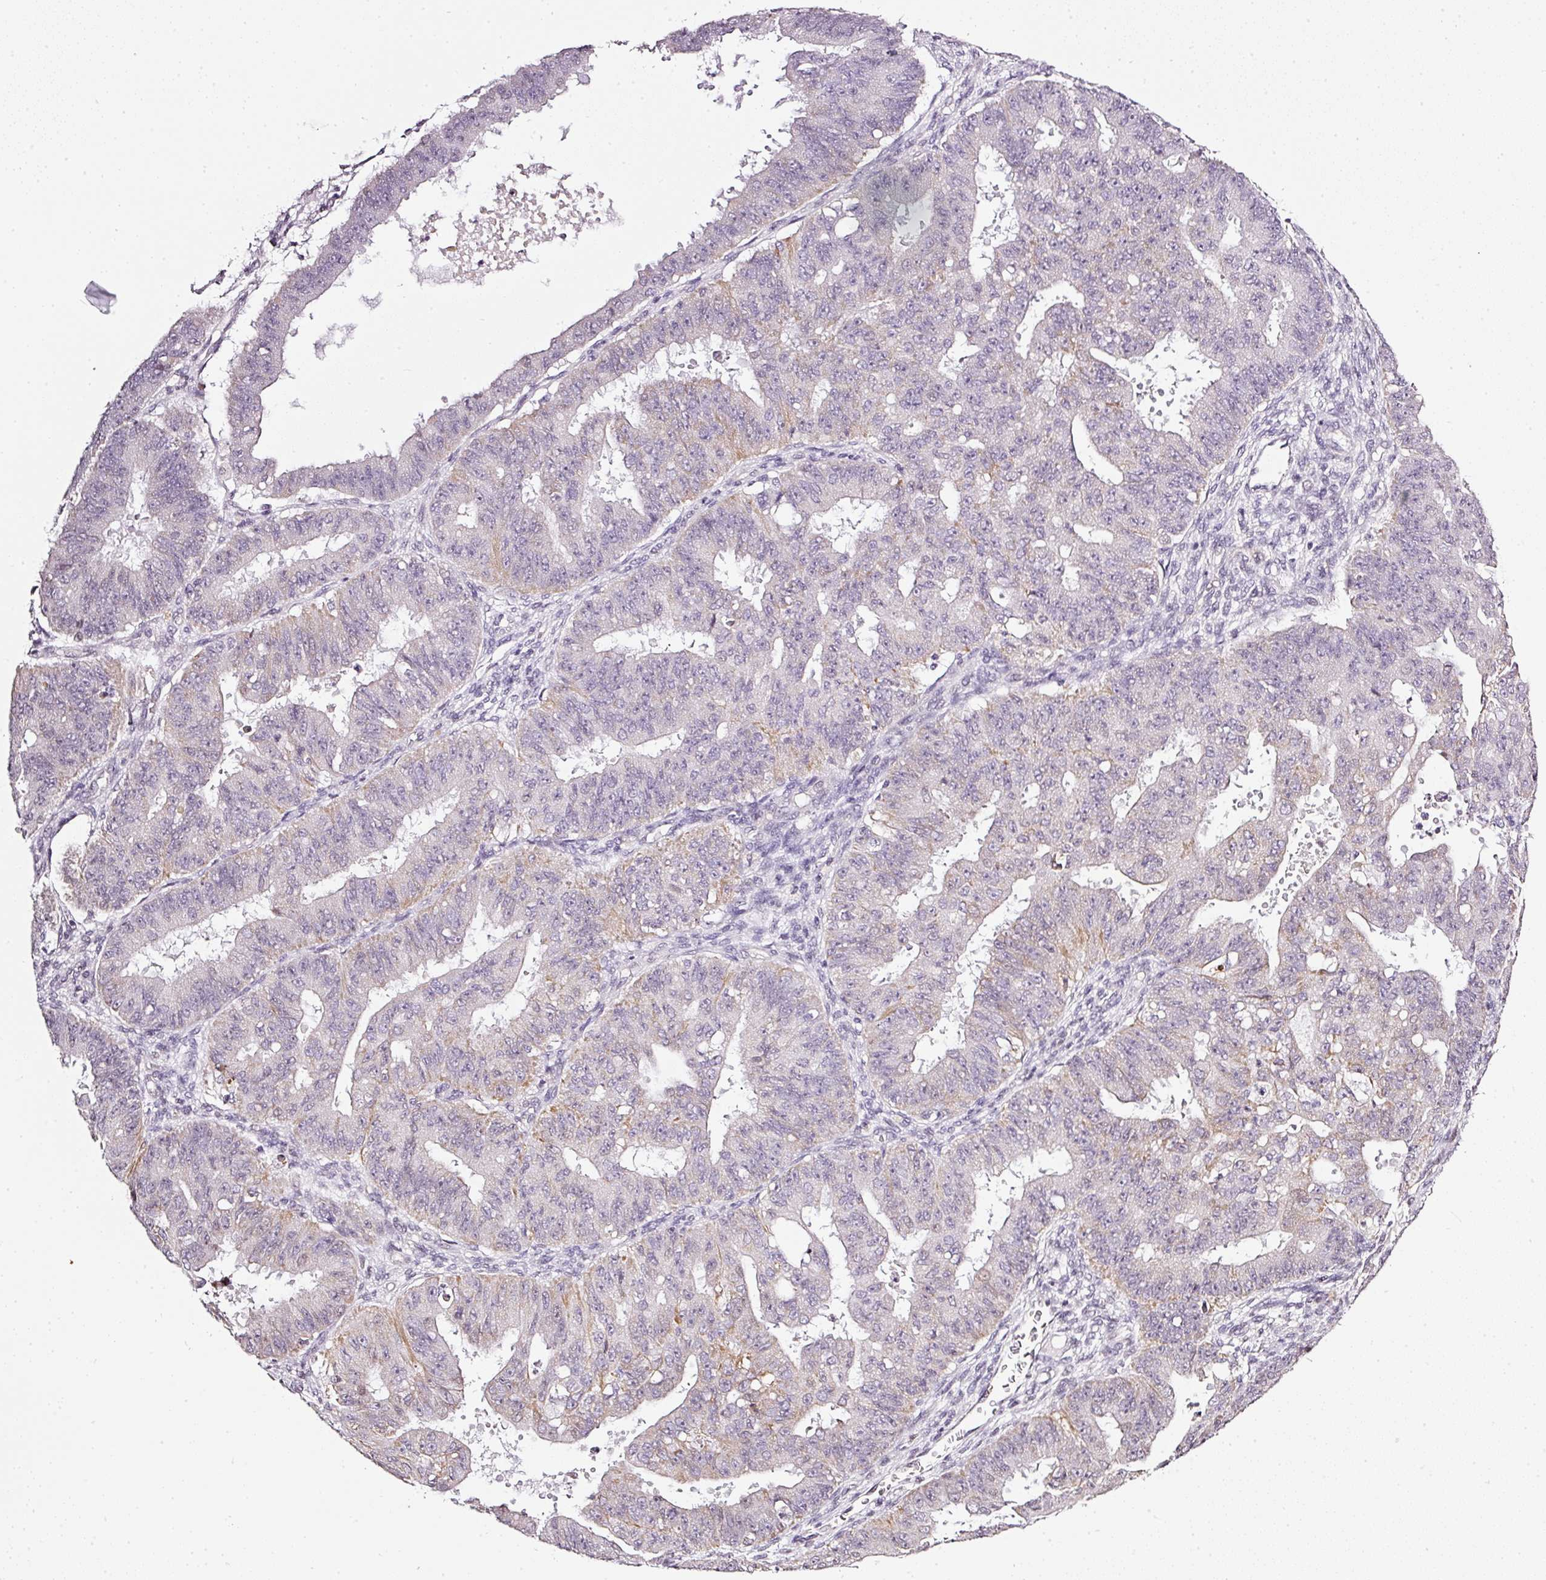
{"staining": {"intensity": "moderate", "quantity": "<25%", "location": "cytoplasmic/membranous"}, "tissue": "ovarian cancer", "cell_type": "Tumor cells", "image_type": "cancer", "snomed": [{"axis": "morphology", "description": "Carcinoma, endometroid"}, {"axis": "topography", "description": "Appendix"}, {"axis": "topography", "description": "Ovary"}], "caption": "Tumor cells display moderate cytoplasmic/membranous expression in approximately <25% of cells in endometroid carcinoma (ovarian). Using DAB (brown) and hematoxylin (blue) stains, captured at high magnification using brightfield microscopy.", "gene": "NRDE2", "patient": {"sex": "female", "age": 42}}